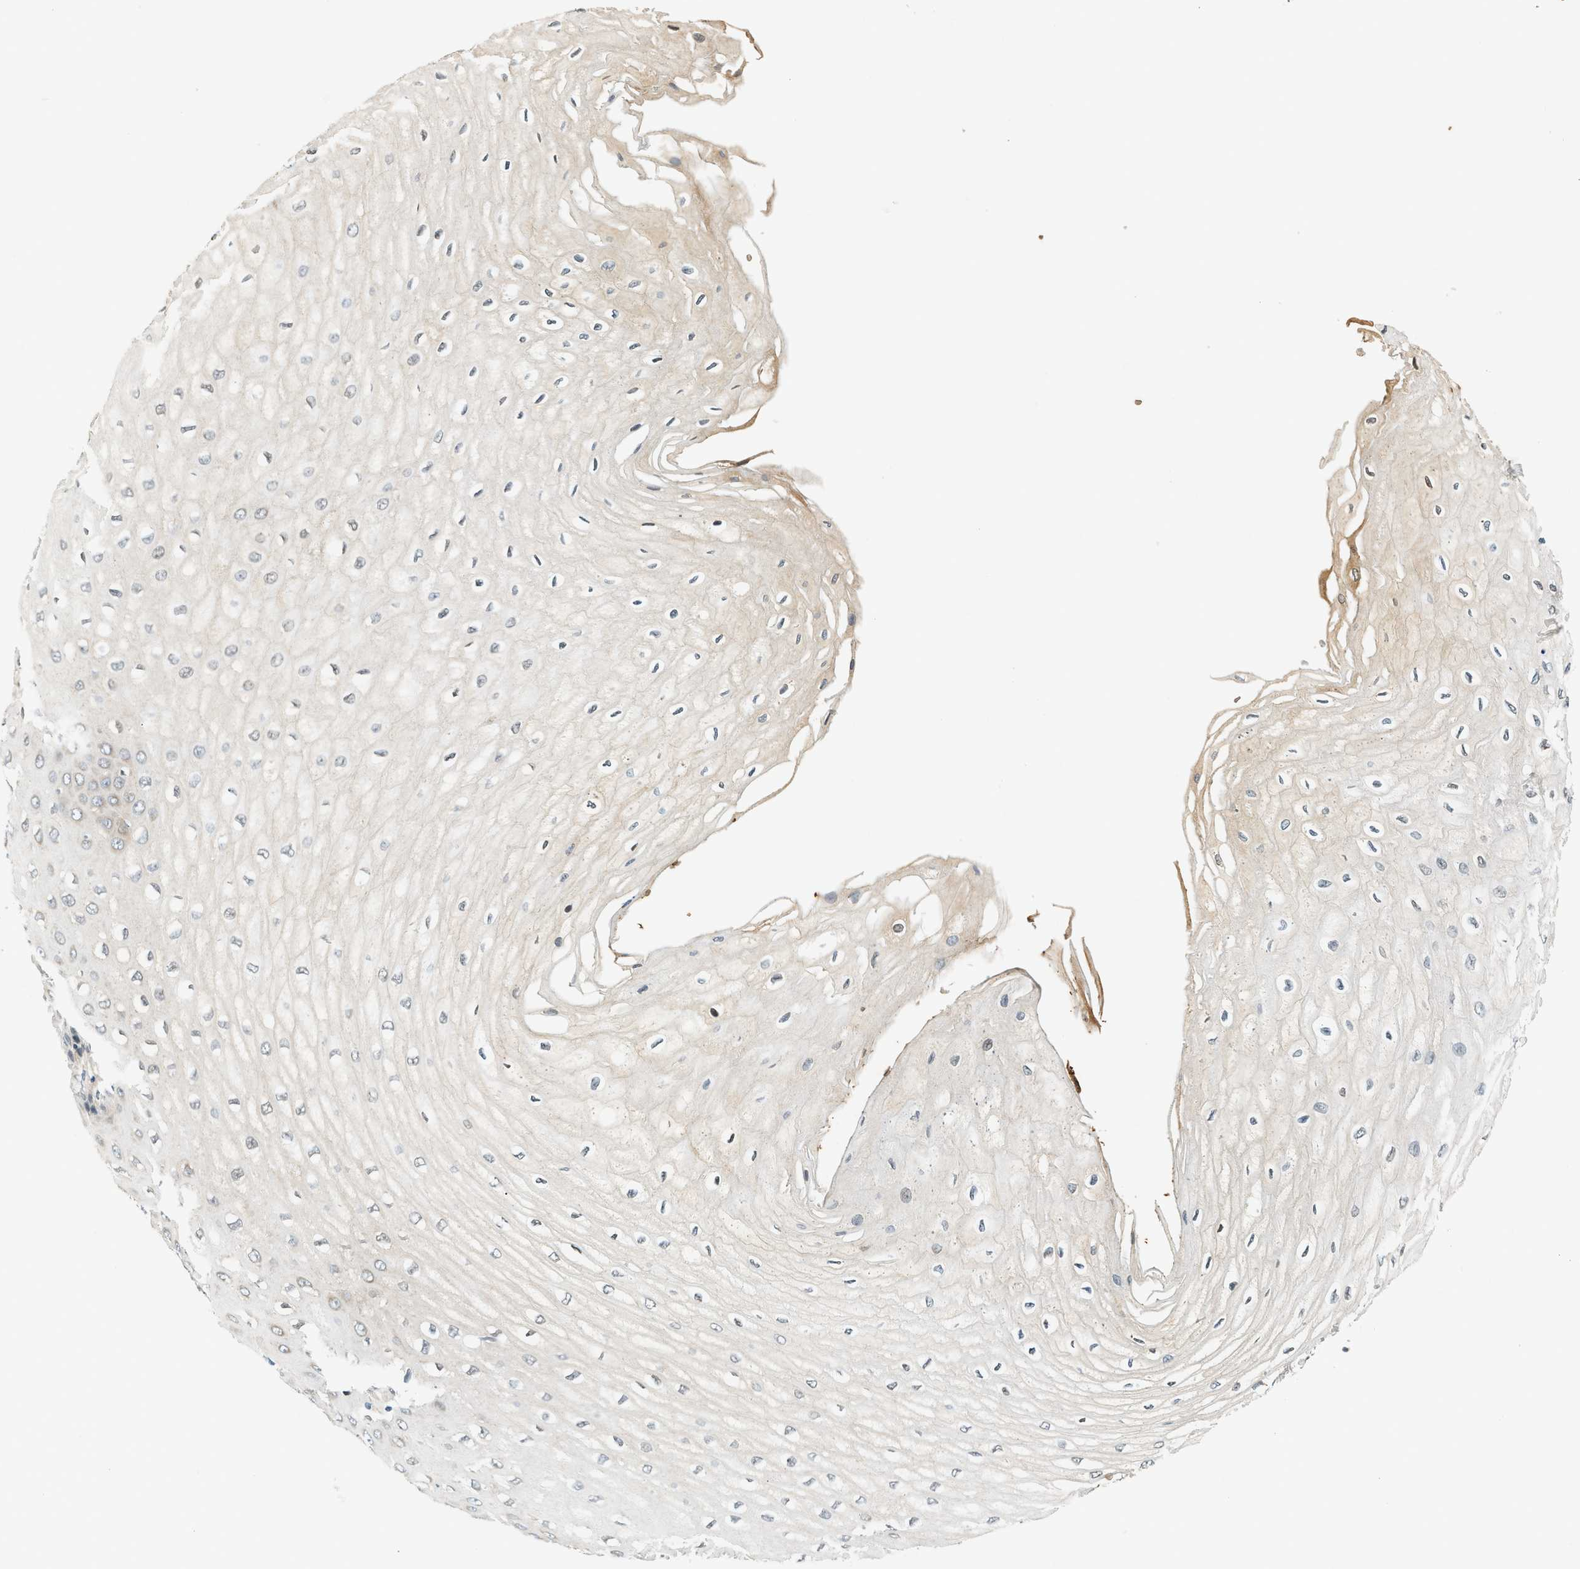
{"staining": {"intensity": "negative", "quantity": "none", "location": "none"}, "tissue": "esophagus", "cell_type": "Squamous epithelial cells", "image_type": "normal", "snomed": [{"axis": "morphology", "description": "Normal tissue, NOS"}, {"axis": "morphology", "description": "Squamous cell carcinoma, NOS"}, {"axis": "topography", "description": "Esophagus"}], "caption": "The immunohistochemistry image has no significant expression in squamous epithelial cells of esophagus.", "gene": "CYTH2", "patient": {"sex": "male", "age": 65}}